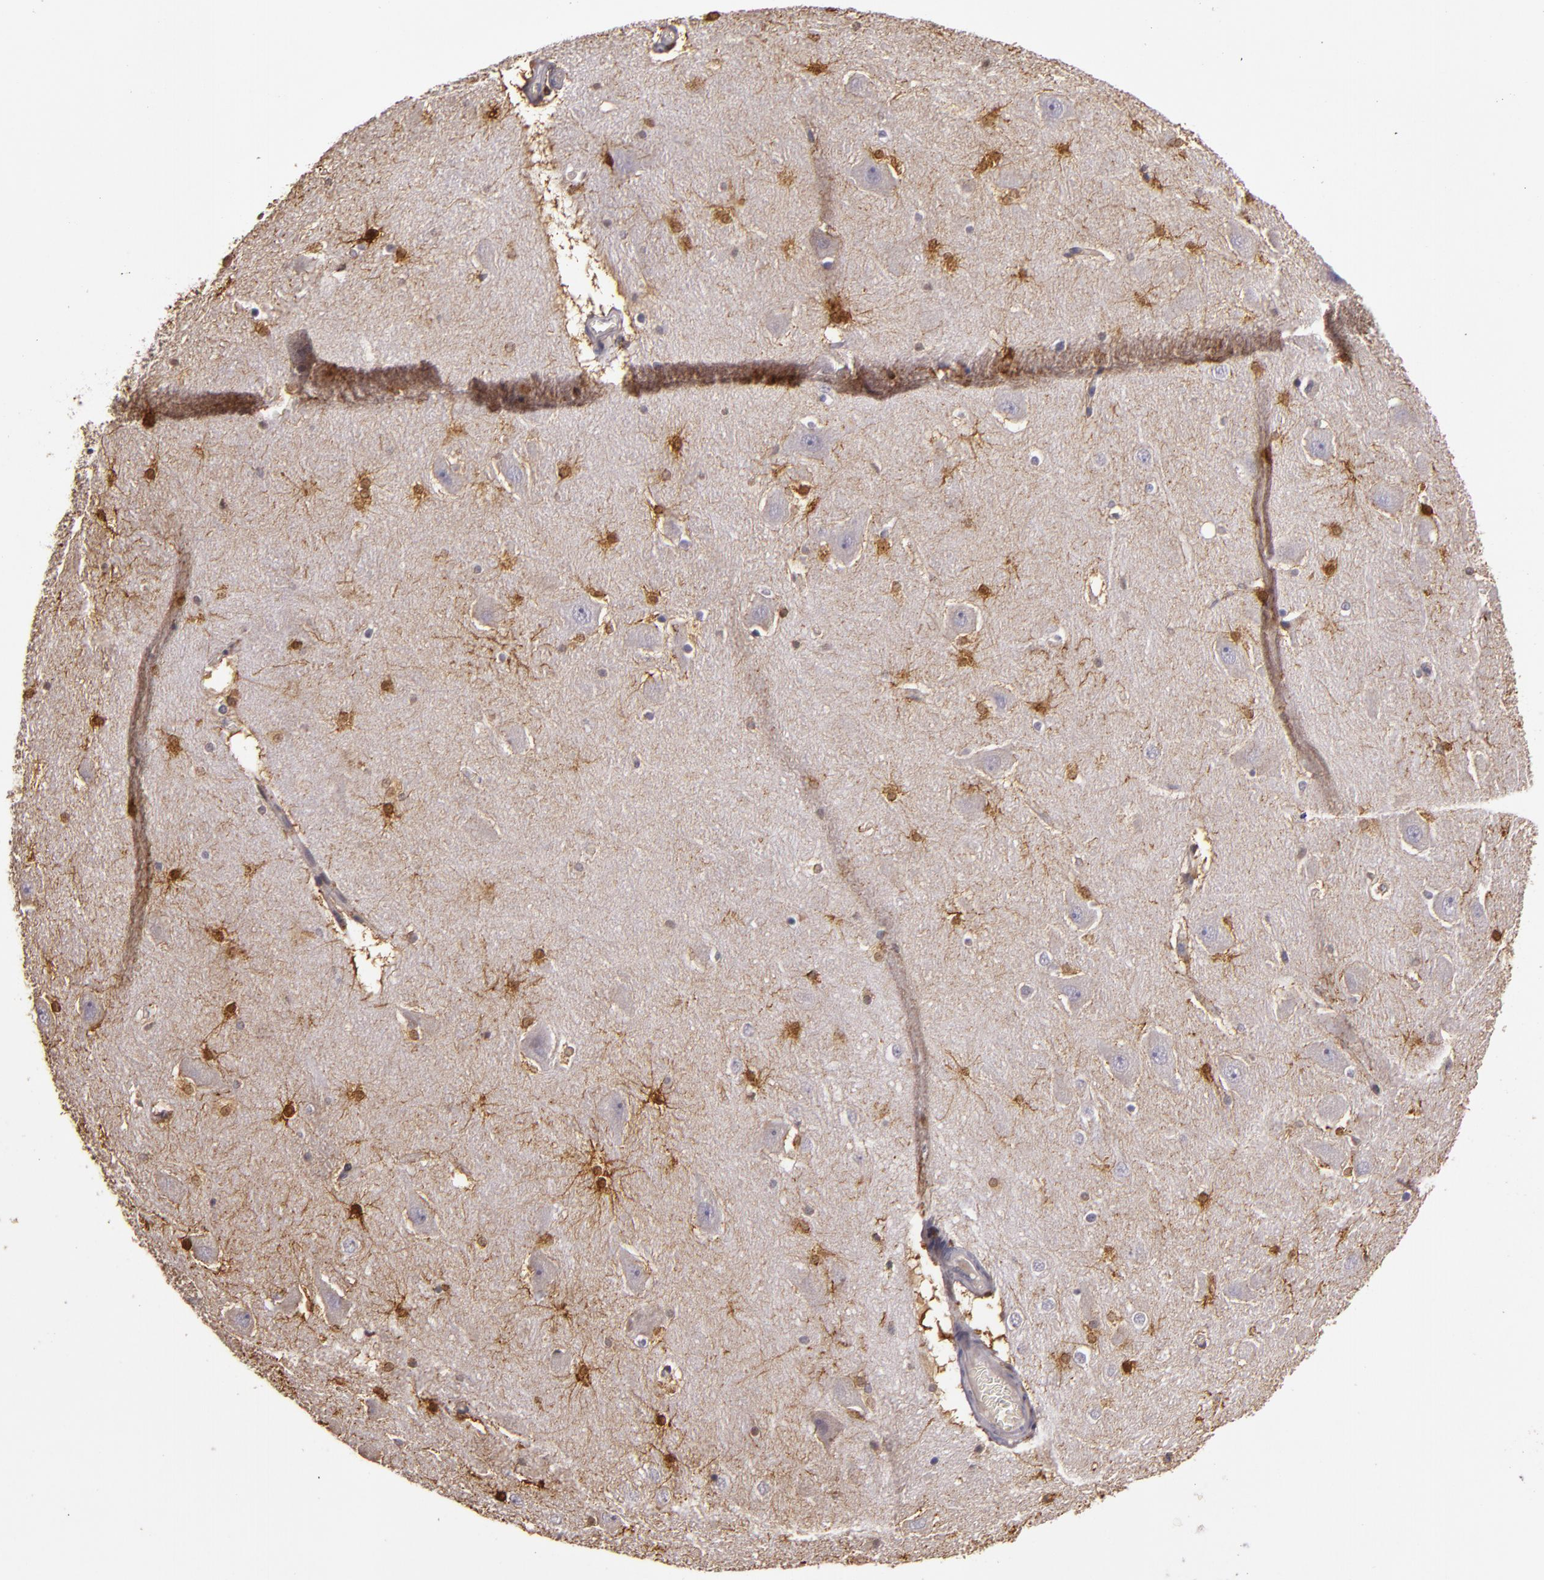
{"staining": {"intensity": "negative", "quantity": "none", "location": "none"}, "tissue": "hippocampus", "cell_type": "Glial cells", "image_type": "normal", "snomed": [{"axis": "morphology", "description": "Normal tissue, NOS"}, {"axis": "topography", "description": "Hippocampus"}], "caption": "IHC of normal hippocampus exhibits no expression in glial cells.", "gene": "SLC9A3R1", "patient": {"sex": "male", "age": 45}}